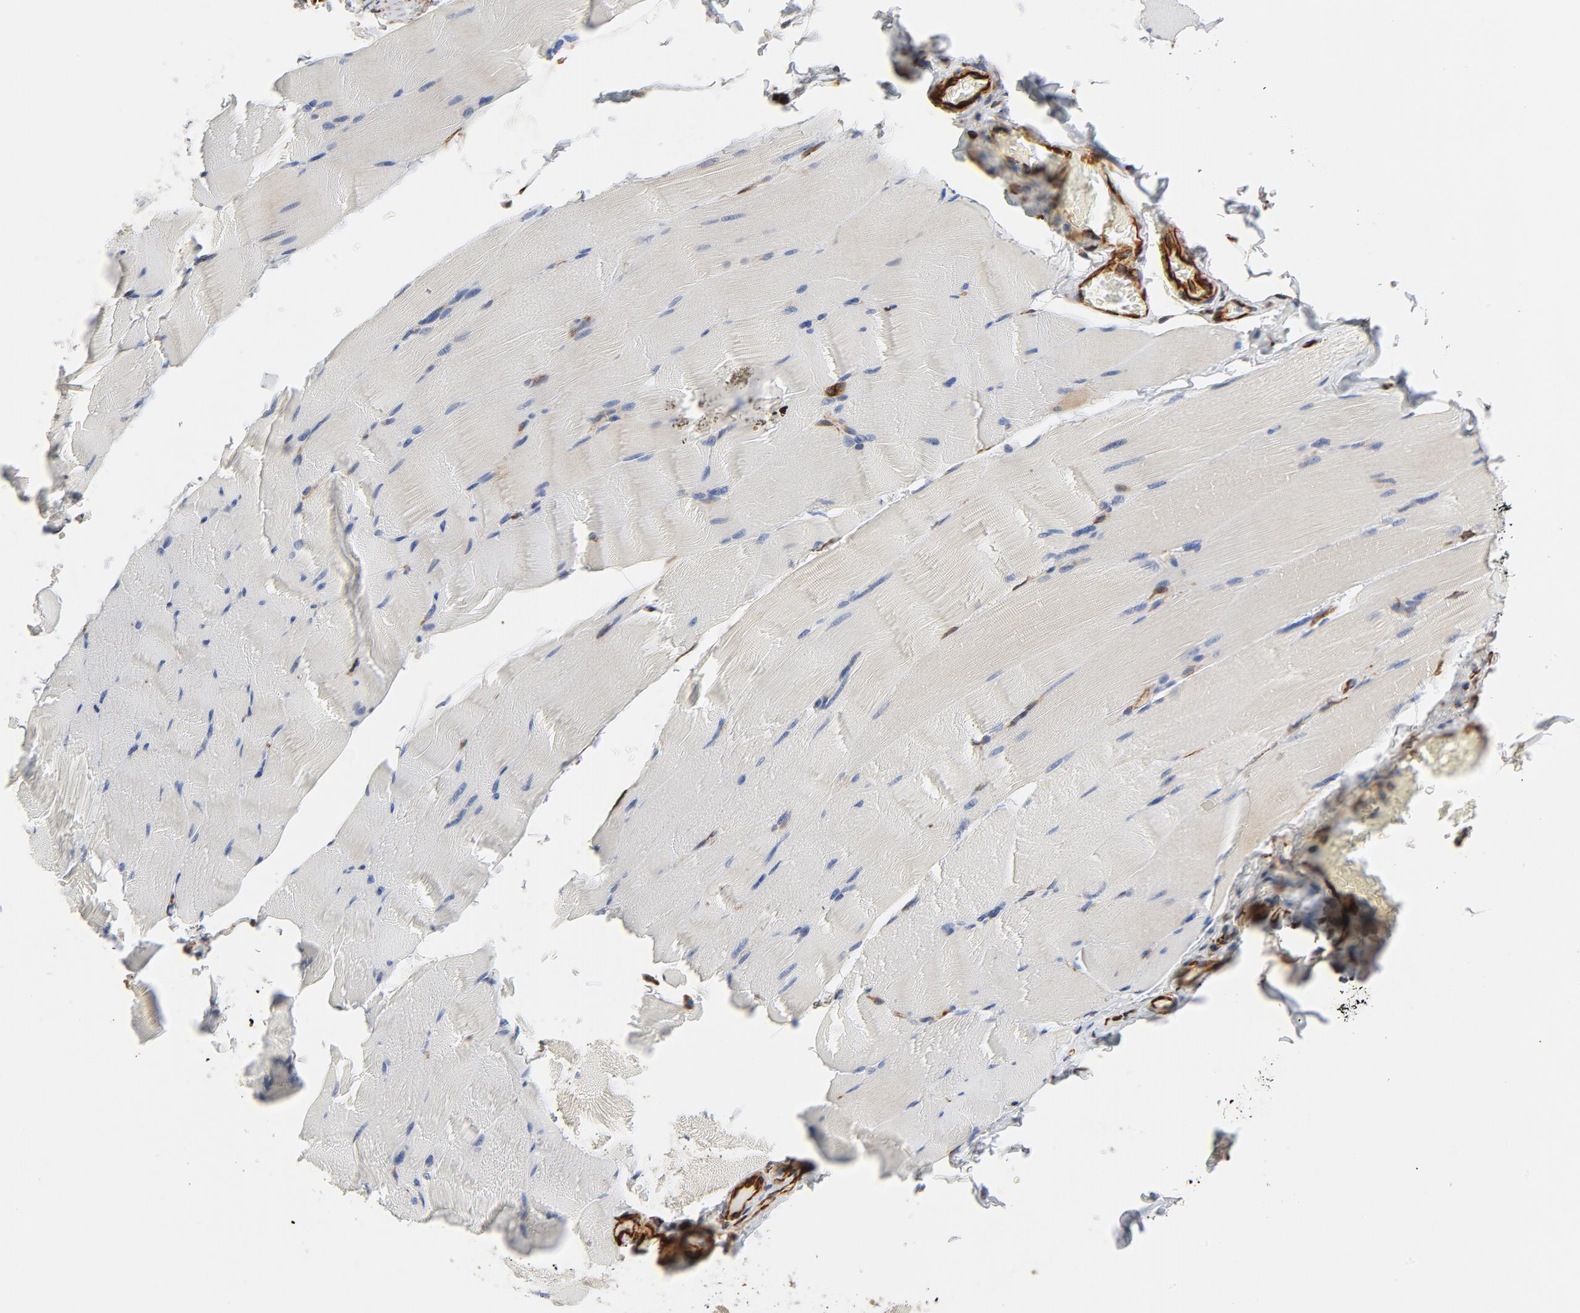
{"staining": {"intensity": "moderate", "quantity": "25%-75%", "location": "cytoplasmic/membranous"}, "tissue": "skeletal muscle", "cell_type": "Myocytes", "image_type": "normal", "snomed": [{"axis": "morphology", "description": "Normal tissue, NOS"}, {"axis": "topography", "description": "Skeletal muscle"}], "caption": "IHC (DAB (3,3'-diaminobenzidine)) staining of normal human skeletal muscle shows moderate cytoplasmic/membranous protein staining in approximately 25%-75% of myocytes.", "gene": "FAM118A", "patient": {"sex": "male", "age": 62}}